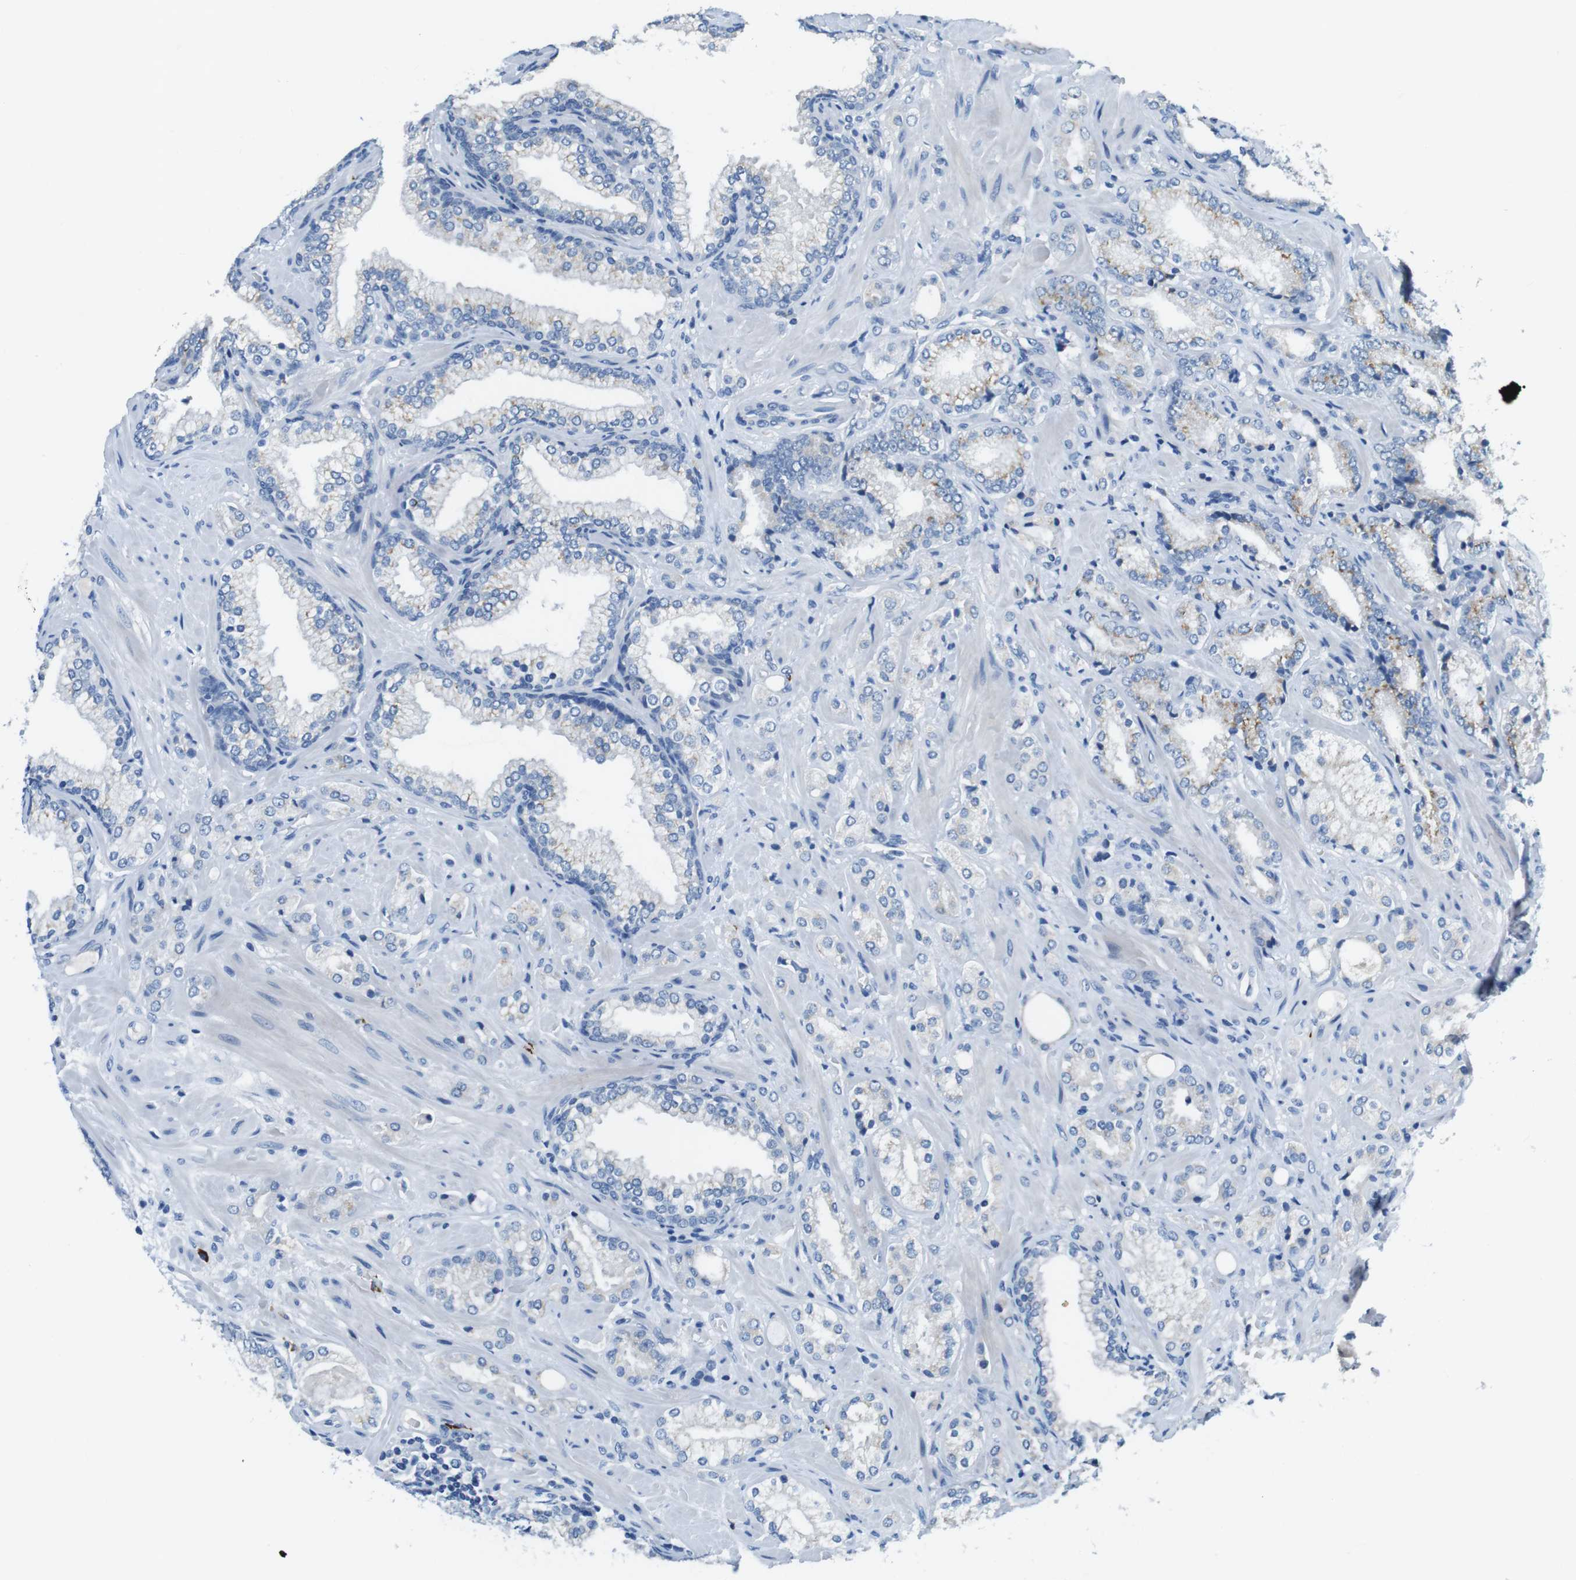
{"staining": {"intensity": "negative", "quantity": "none", "location": "none"}, "tissue": "prostate cancer", "cell_type": "Tumor cells", "image_type": "cancer", "snomed": [{"axis": "morphology", "description": "Adenocarcinoma, High grade"}, {"axis": "topography", "description": "Prostate"}], "caption": "The photomicrograph reveals no significant staining in tumor cells of high-grade adenocarcinoma (prostate).", "gene": "SLC35A3", "patient": {"sex": "male", "age": 64}}